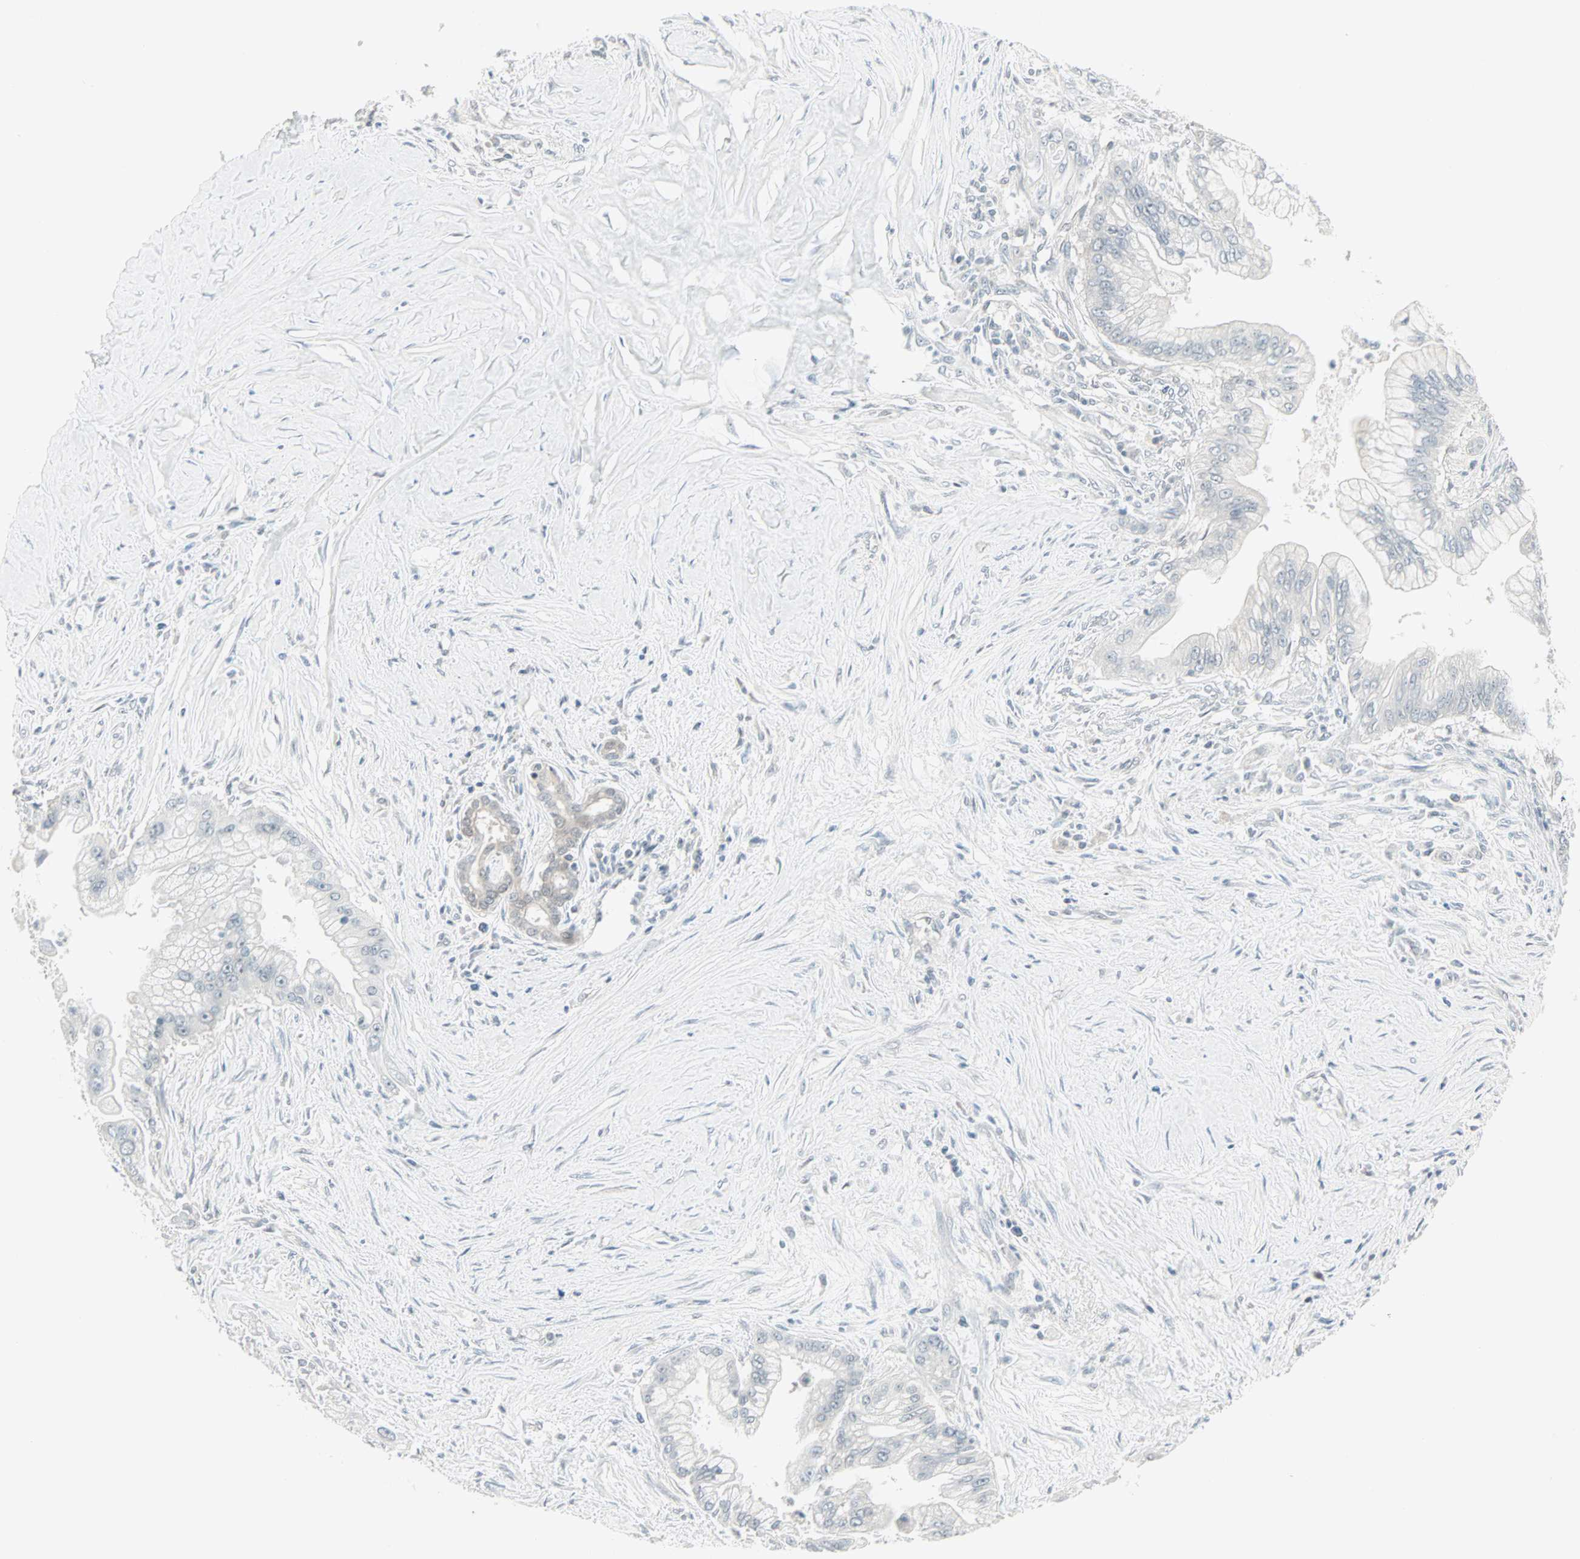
{"staining": {"intensity": "negative", "quantity": "none", "location": "none"}, "tissue": "pancreatic cancer", "cell_type": "Tumor cells", "image_type": "cancer", "snomed": [{"axis": "morphology", "description": "Adenocarcinoma, NOS"}, {"axis": "topography", "description": "Pancreas"}], "caption": "This is an immunohistochemistry image of pancreatic adenocarcinoma. There is no positivity in tumor cells.", "gene": "PTPA", "patient": {"sex": "male", "age": 59}}